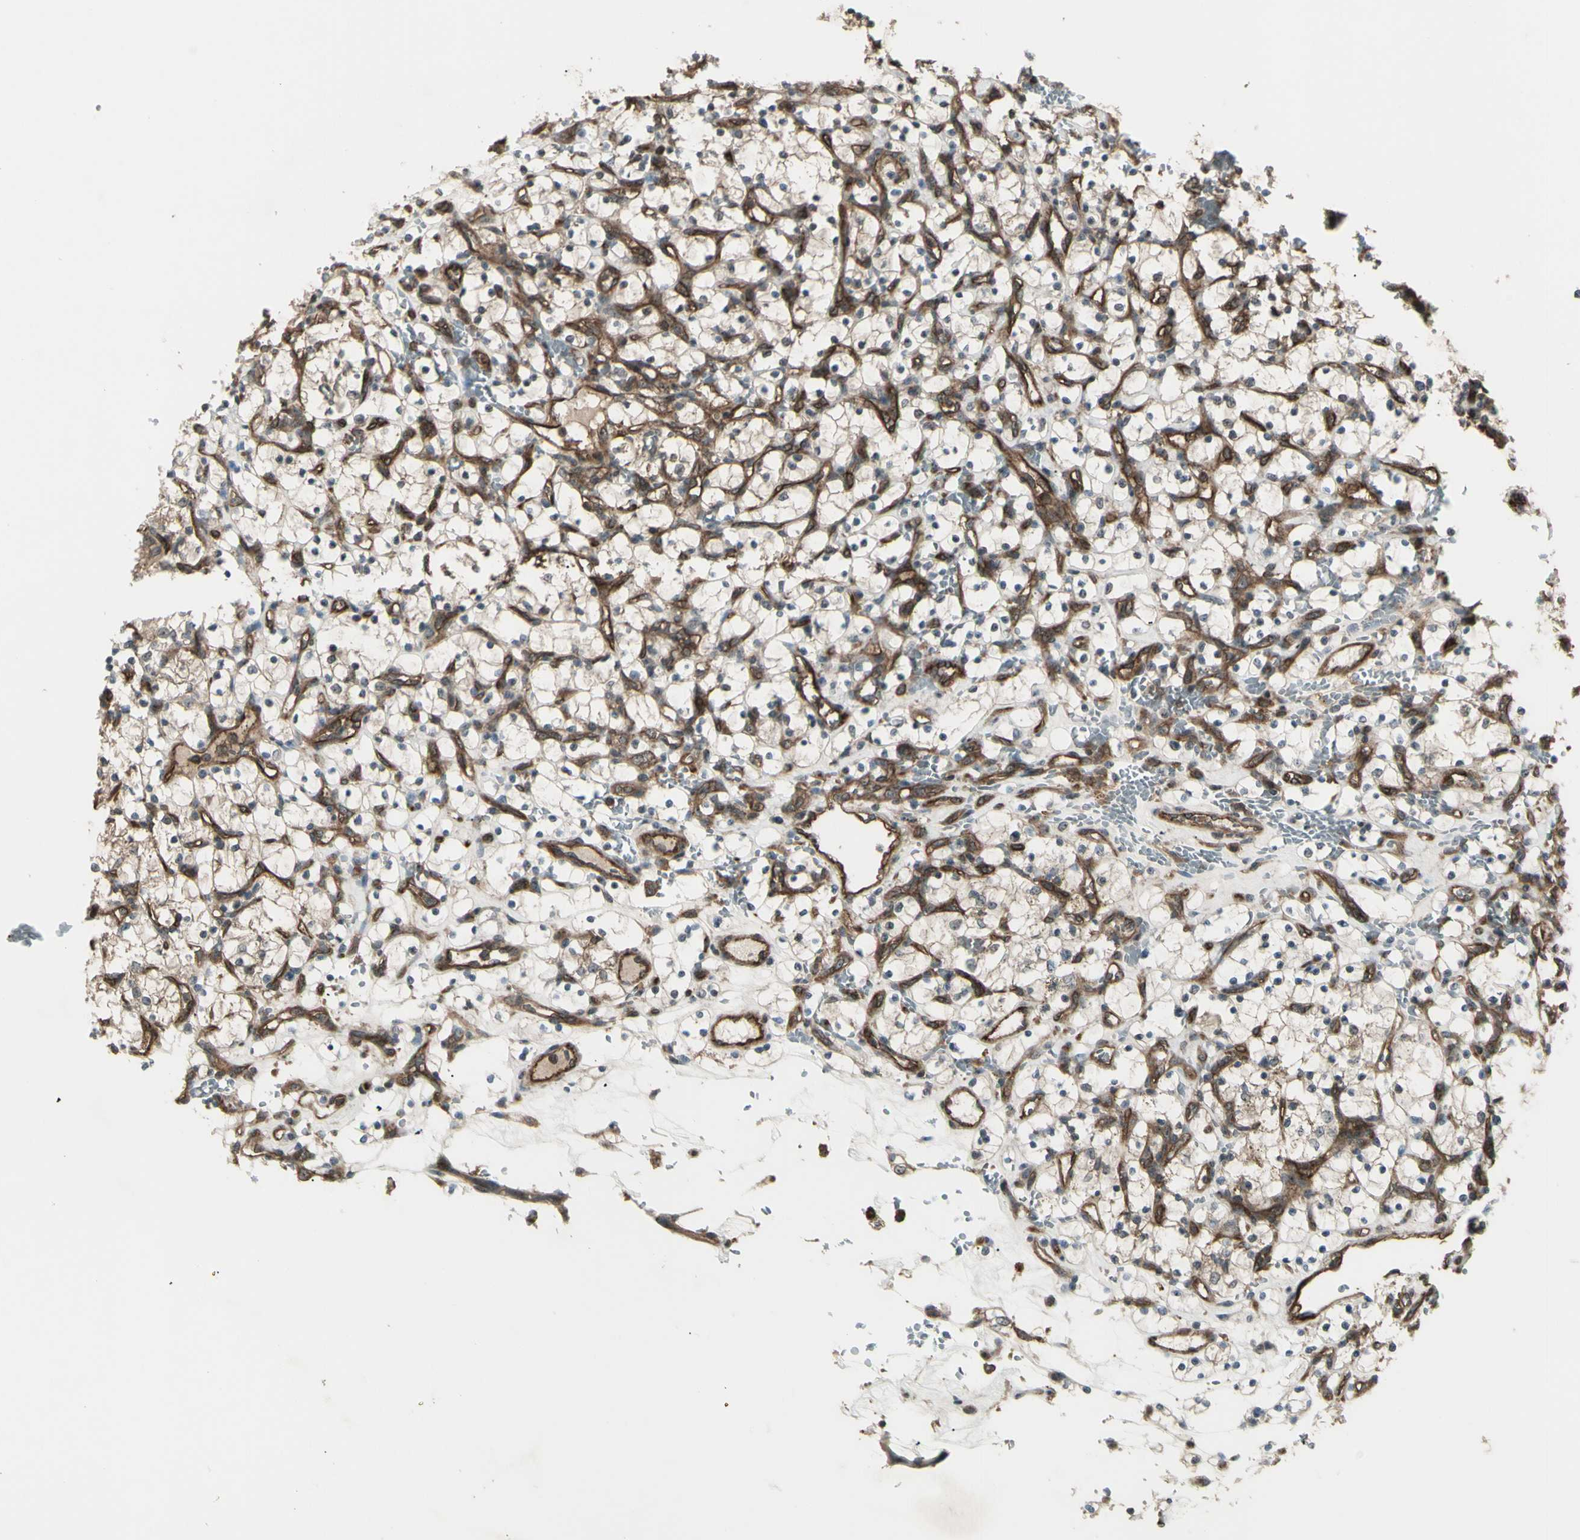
{"staining": {"intensity": "weak", "quantity": "<25%", "location": "cytoplasmic/membranous"}, "tissue": "renal cancer", "cell_type": "Tumor cells", "image_type": "cancer", "snomed": [{"axis": "morphology", "description": "Adenocarcinoma, NOS"}, {"axis": "topography", "description": "Kidney"}], "caption": "Immunohistochemistry (IHC) histopathology image of neoplastic tissue: renal adenocarcinoma stained with DAB (3,3'-diaminobenzidine) exhibits no significant protein staining in tumor cells. (IHC, brightfield microscopy, high magnification).", "gene": "FXYD5", "patient": {"sex": "female", "age": 69}}